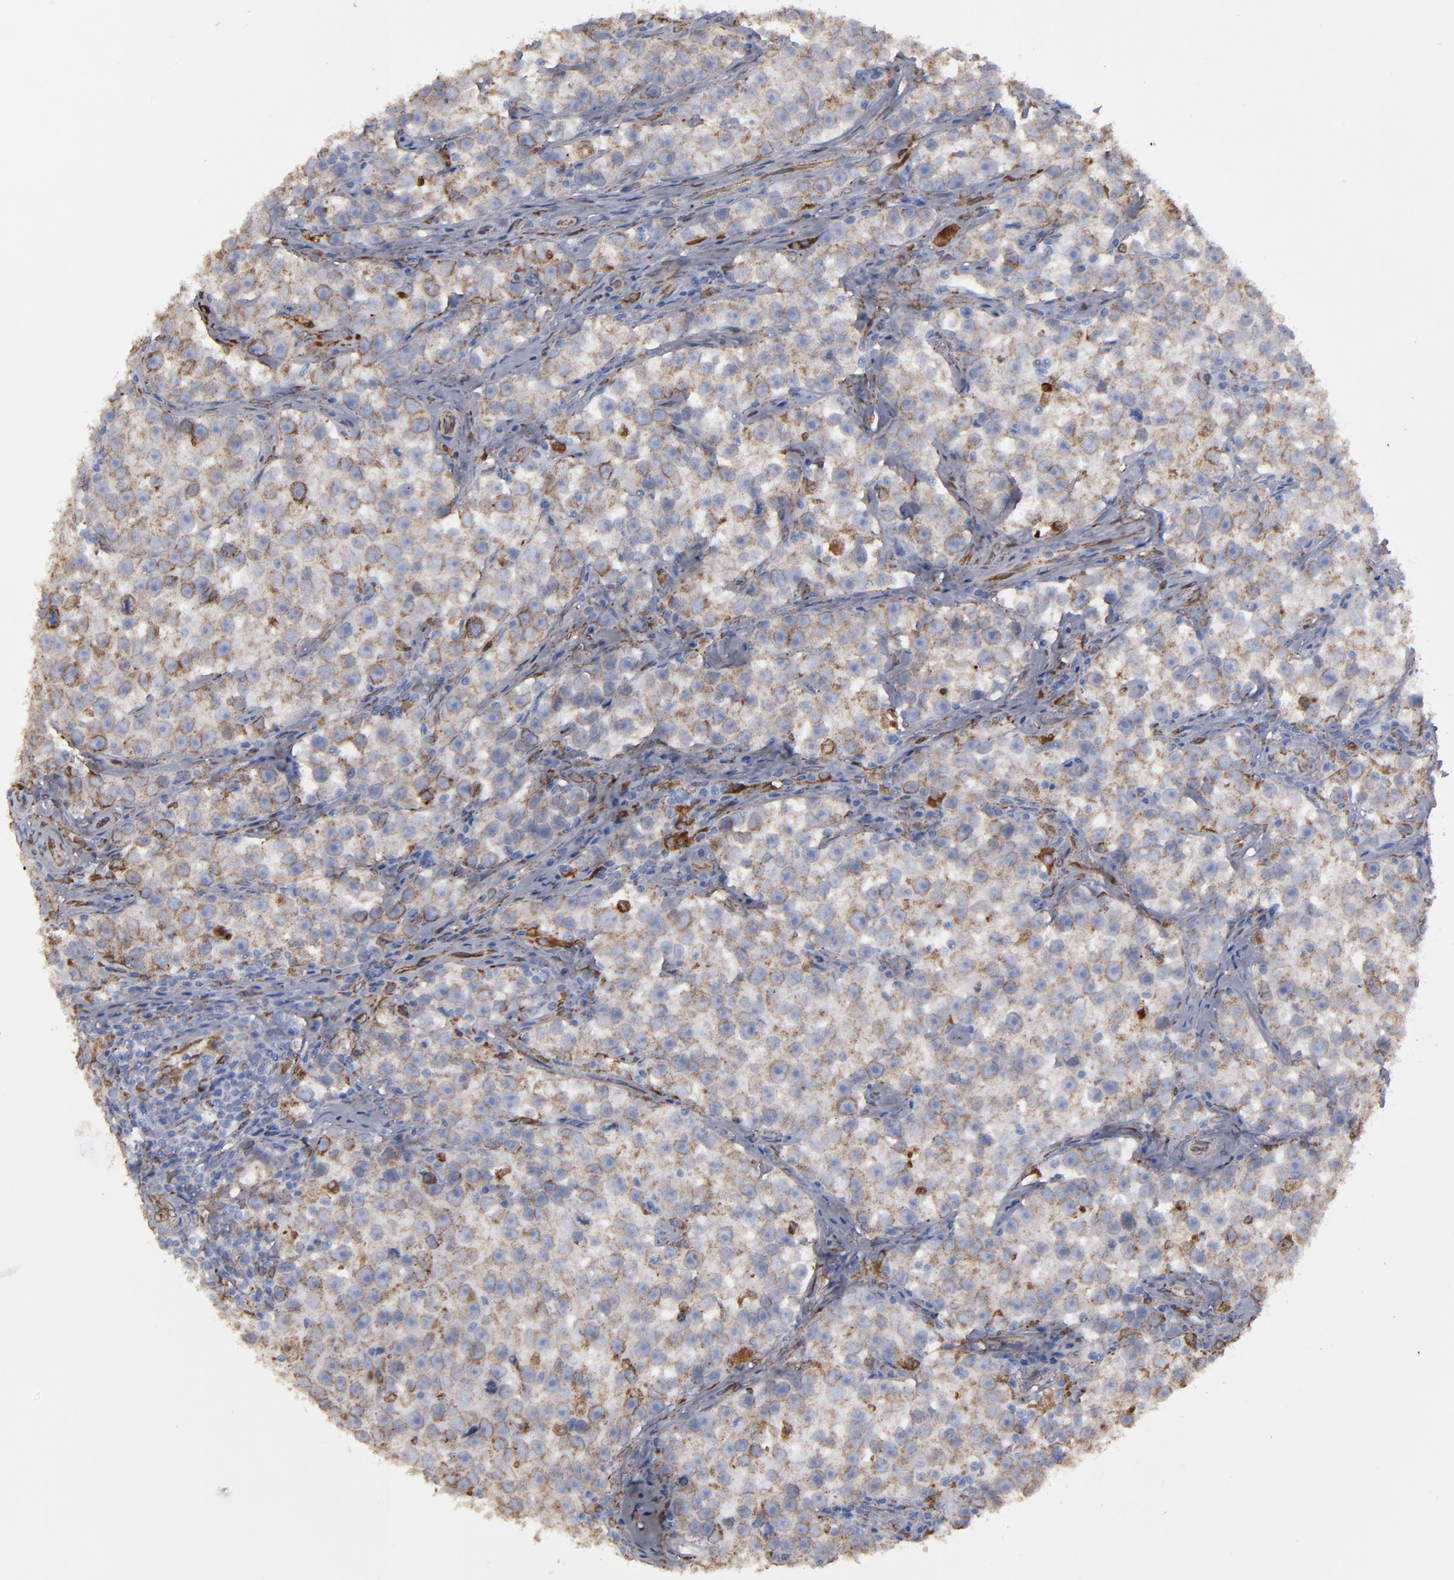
{"staining": {"intensity": "weak", "quantity": "25%-75%", "location": "cytoplasmic/membranous"}, "tissue": "testis cancer", "cell_type": "Tumor cells", "image_type": "cancer", "snomed": [{"axis": "morphology", "description": "Seminoma, NOS"}, {"axis": "topography", "description": "Testis"}], "caption": "This is an image of IHC staining of testis seminoma, which shows weak staining in the cytoplasmic/membranous of tumor cells.", "gene": "ERLIN2", "patient": {"sex": "male", "age": 32}}